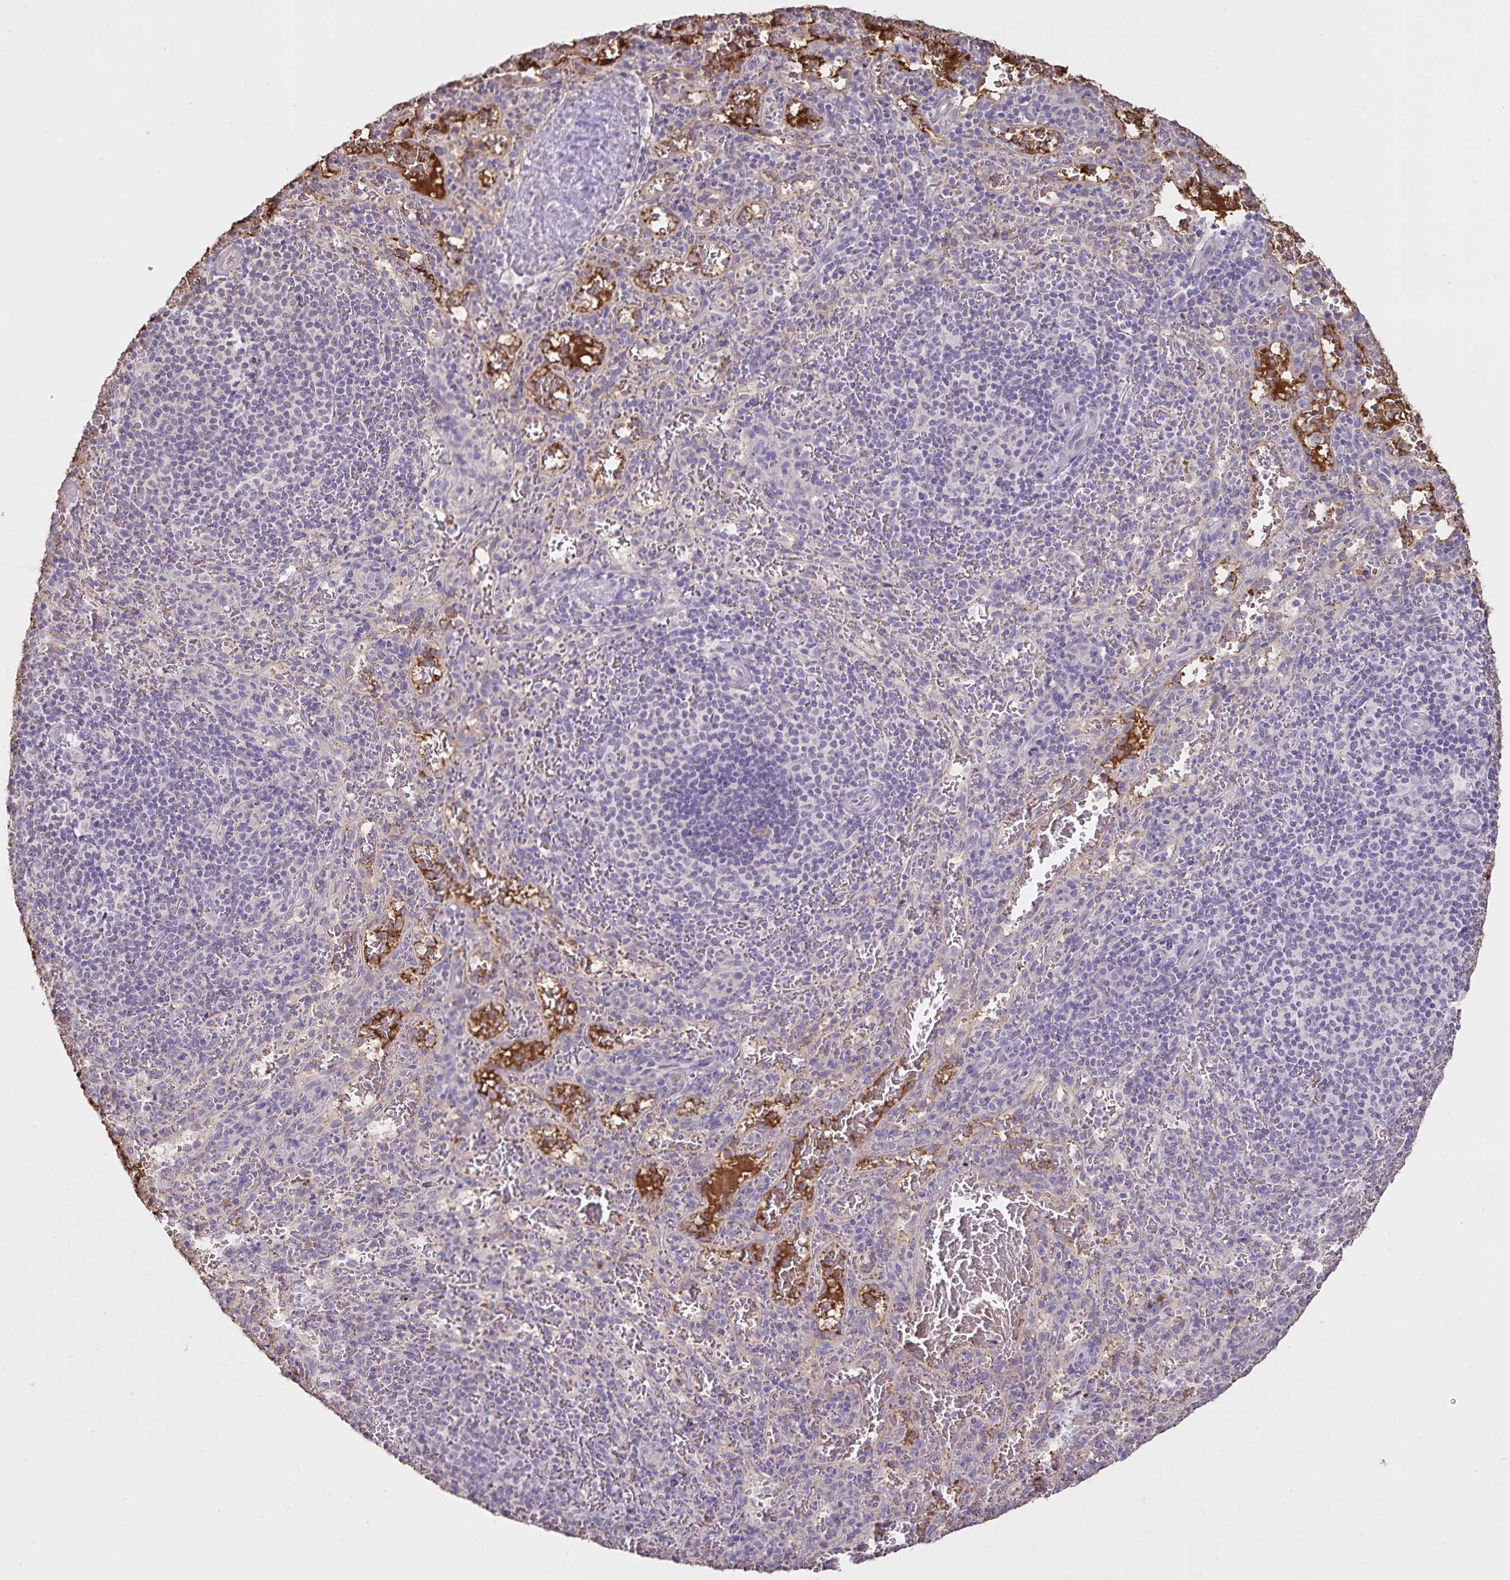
{"staining": {"intensity": "negative", "quantity": "none", "location": "none"}, "tissue": "spleen", "cell_type": "Cells in red pulp", "image_type": "normal", "snomed": [{"axis": "morphology", "description": "Normal tissue, NOS"}, {"axis": "topography", "description": "Spleen"}], "caption": "IHC image of unremarkable human spleen stained for a protein (brown), which reveals no staining in cells in red pulp.", "gene": "FGG", "patient": {"sex": "male", "age": 57}}